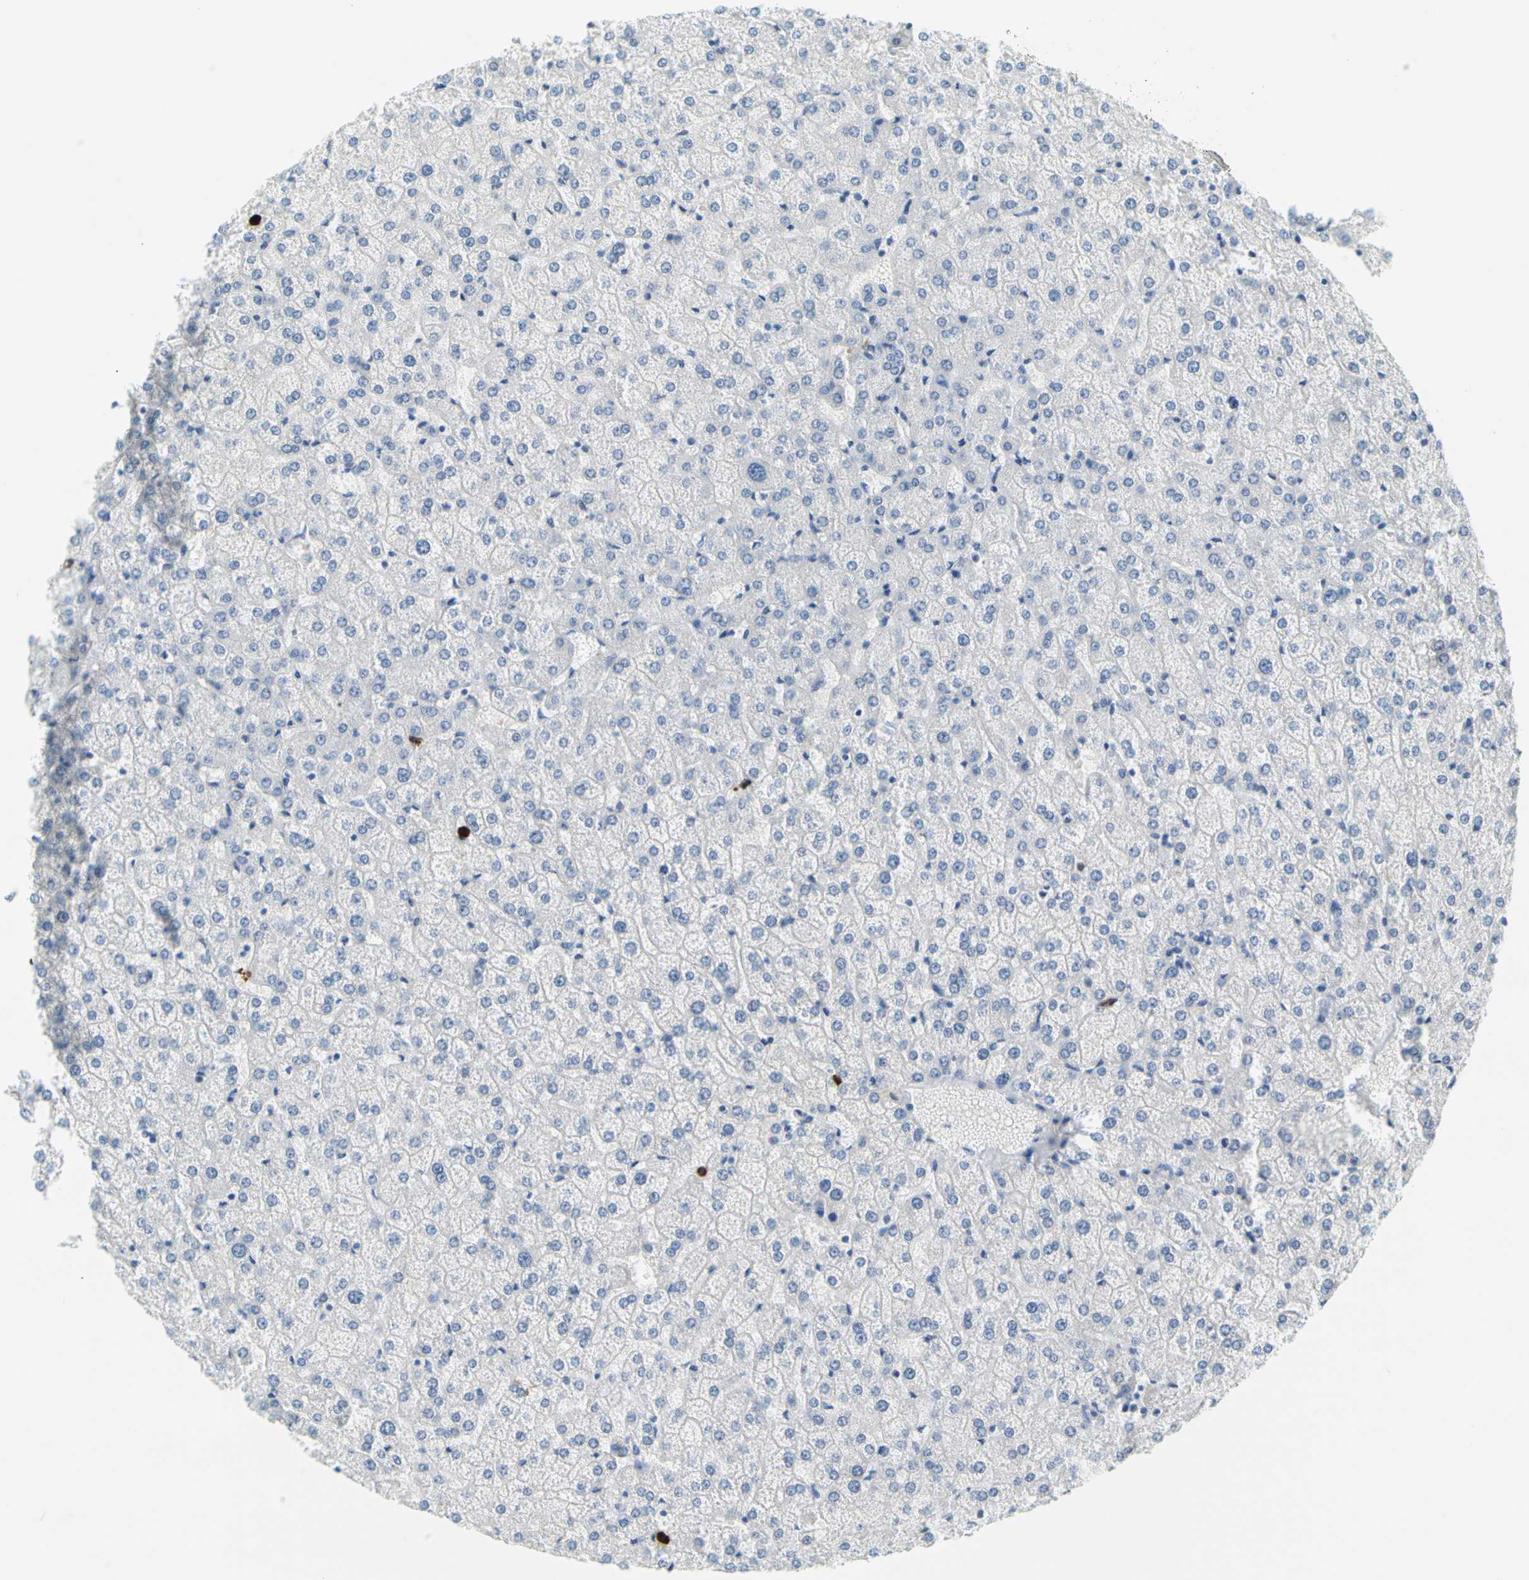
{"staining": {"intensity": "negative", "quantity": "none", "location": "none"}, "tissue": "liver", "cell_type": "Cholangiocytes", "image_type": "normal", "snomed": [{"axis": "morphology", "description": "Normal tissue, NOS"}, {"axis": "topography", "description": "Liver"}], "caption": "Cholangiocytes are negative for protein expression in benign human liver.", "gene": "TACC3", "patient": {"sex": "female", "age": 32}}